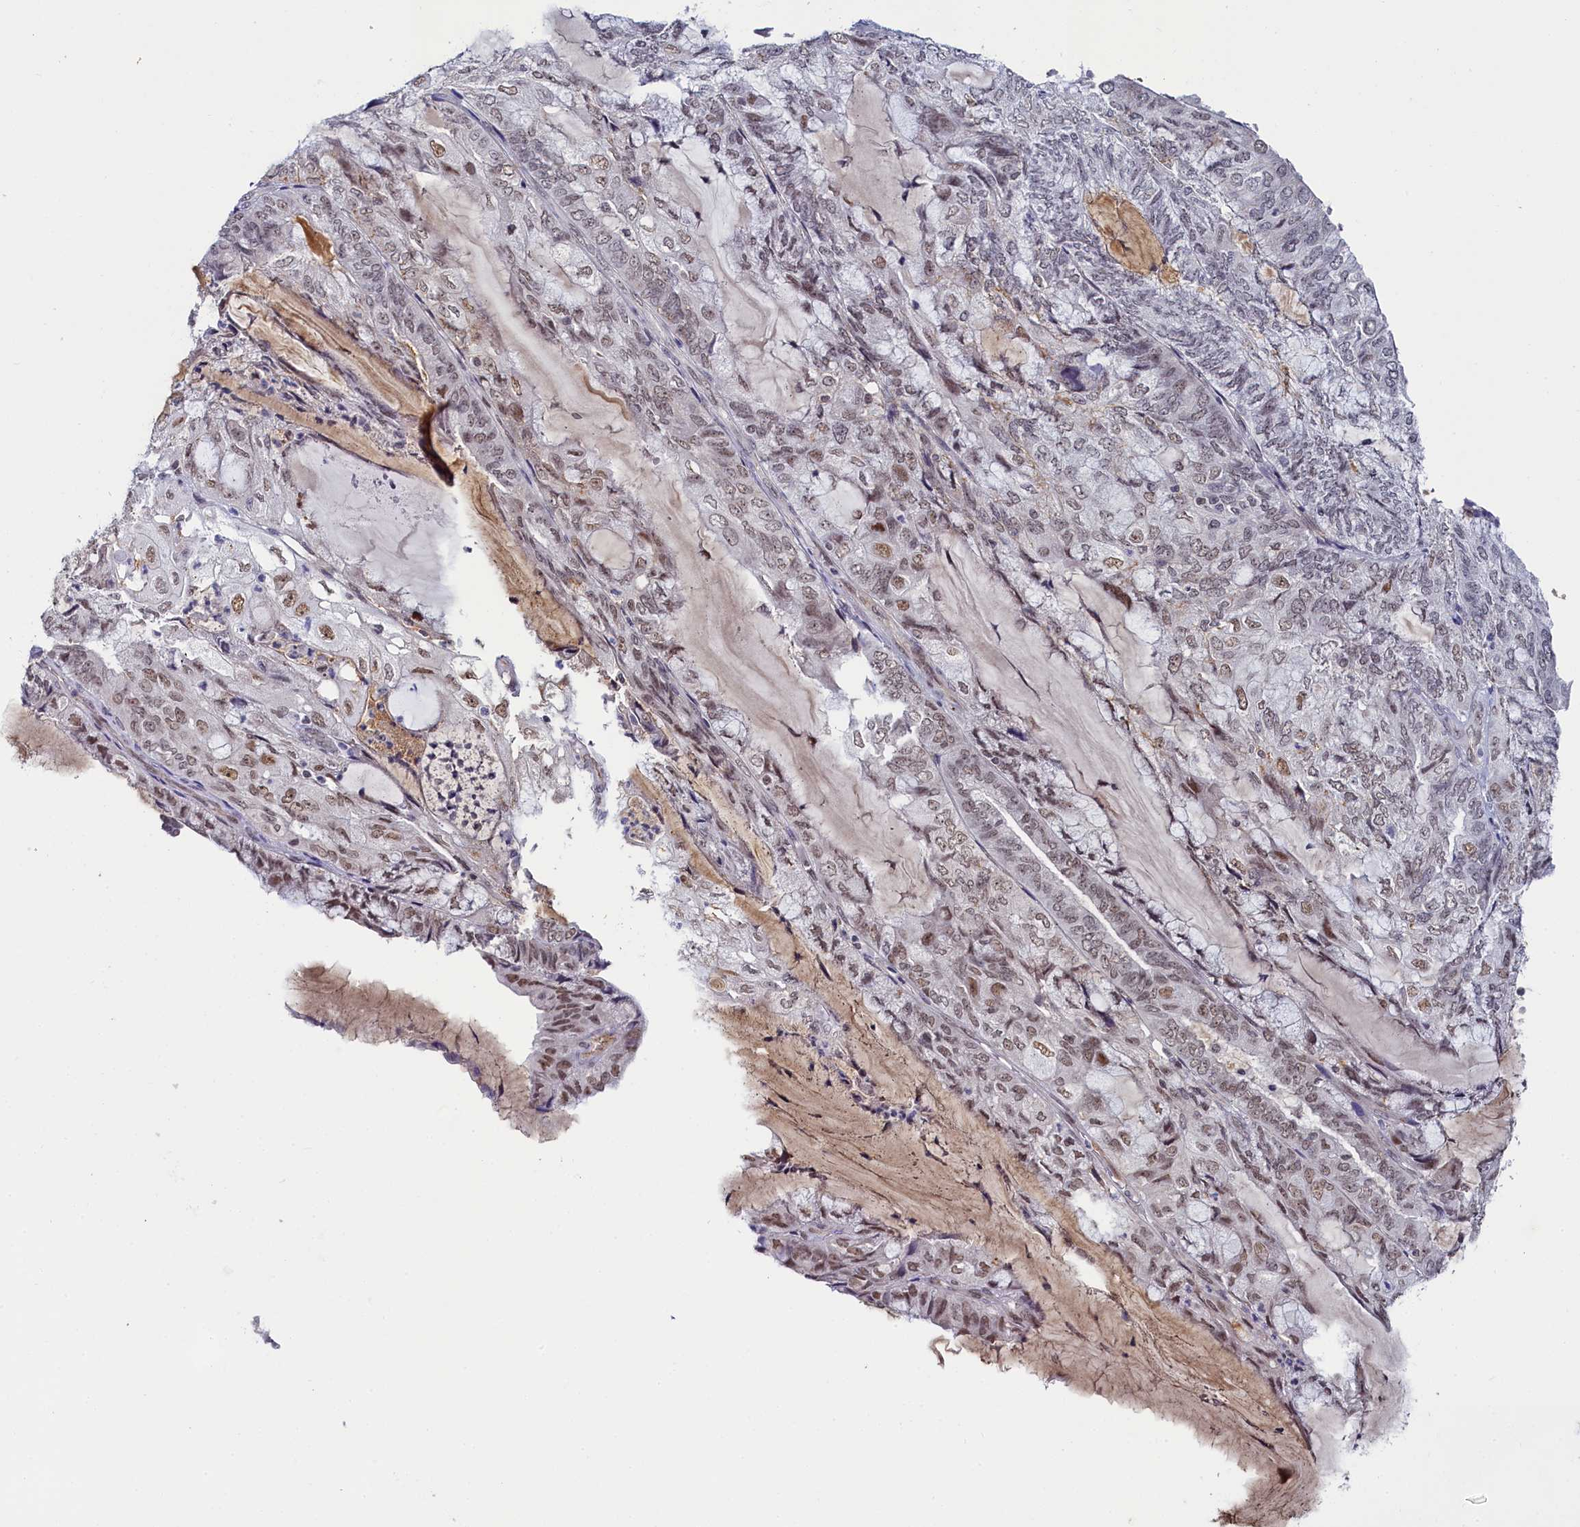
{"staining": {"intensity": "moderate", "quantity": "25%-75%", "location": "nuclear"}, "tissue": "endometrial cancer", "cell_type": "Tumor cells", "image_type": "cancer", "snomed": [{"axis": "morphology", "description": "Adenocarcinoma, NOS"}, {"axis": "topography", "description": "Endometrium"}], "caption": "This image exhibits endometrial adenocarcinoma stained with IHC to label a protein in brown. The nuclear of tumor cells show moderate positivity for the protein. Nuclei are counter-stained blue.", "gene": "INTS14", "patient": {"sex": "female", "age": 81}}